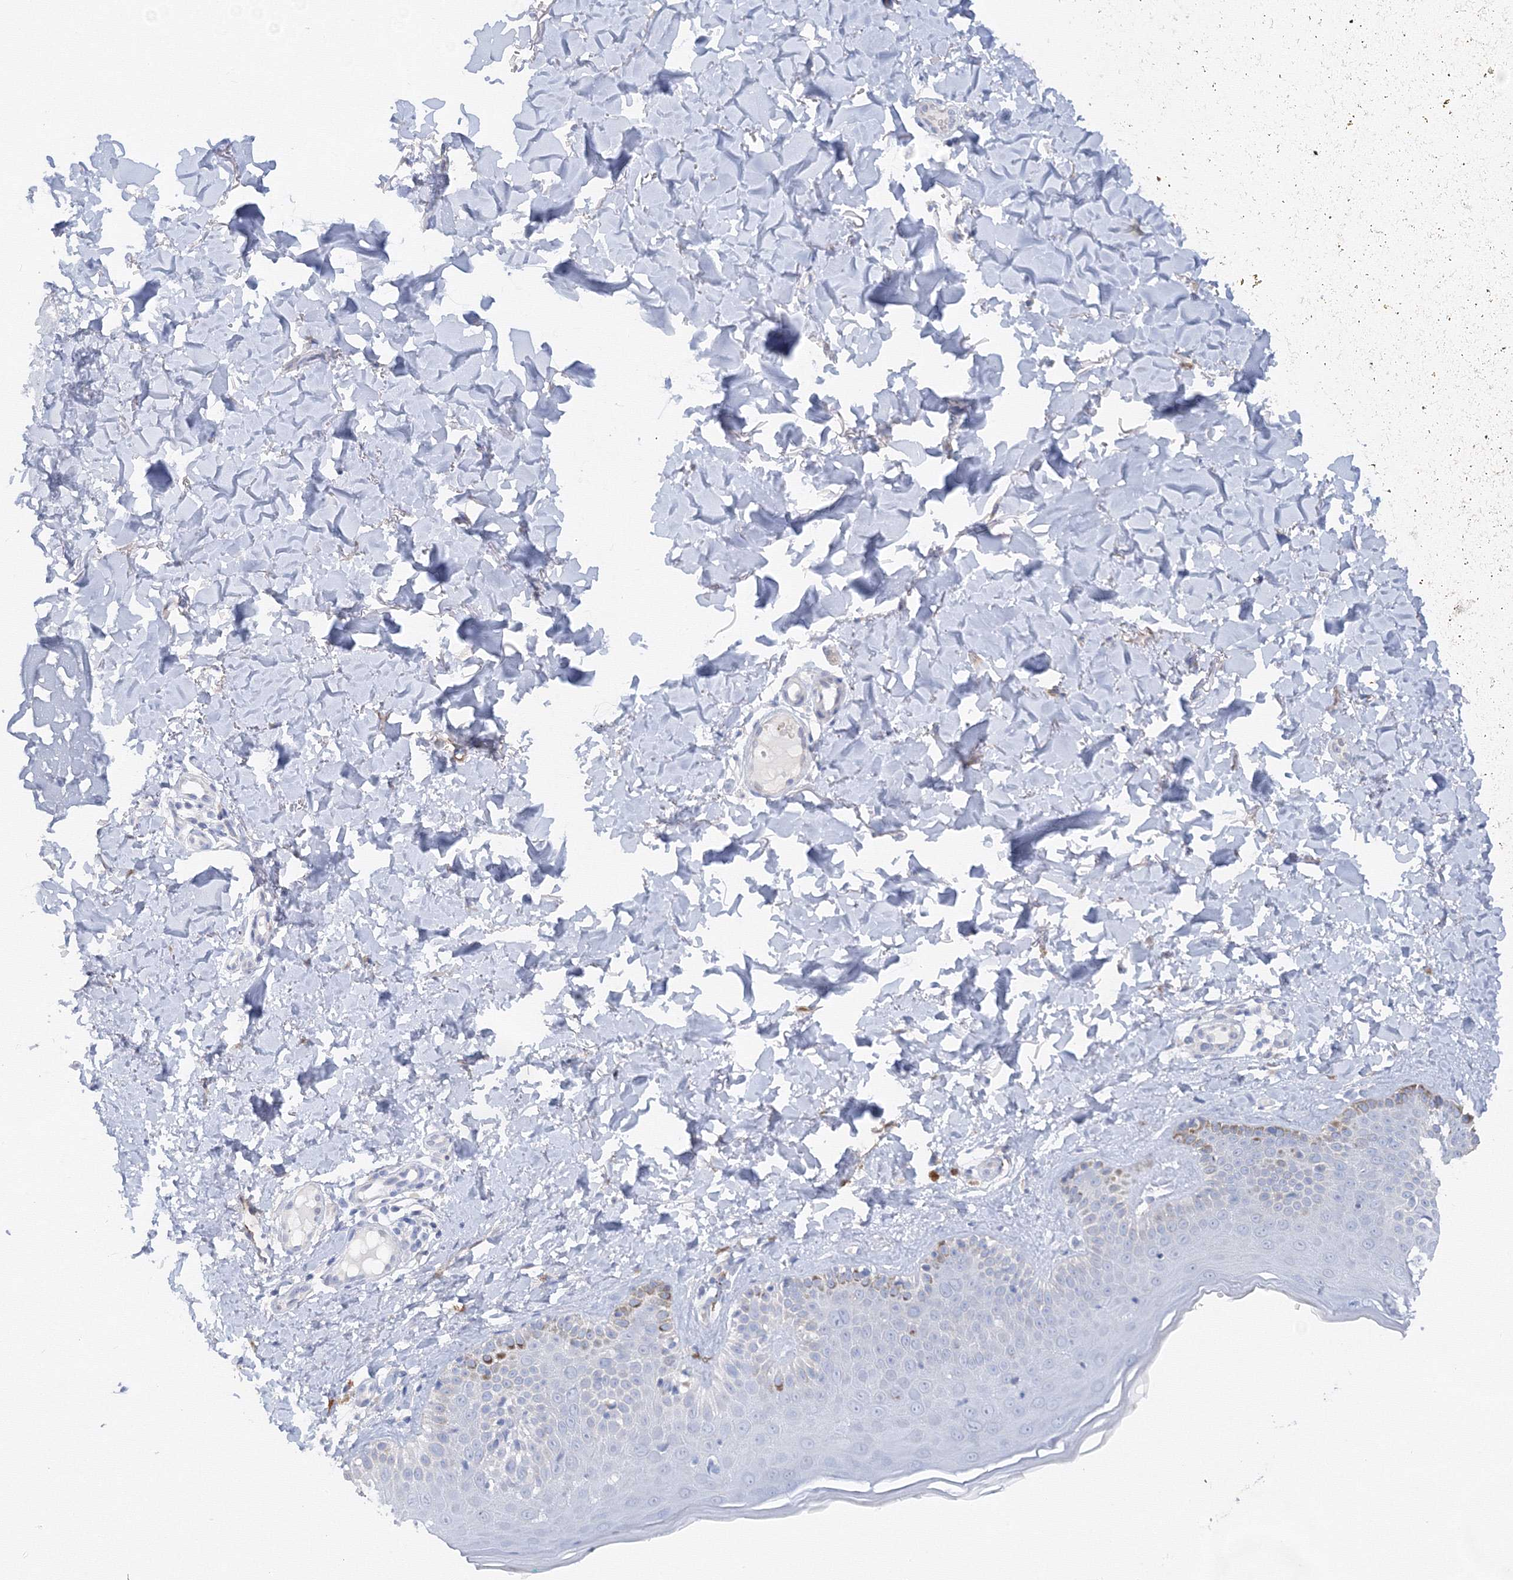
{"staining": {"intensity": "negative", "quantity": "none", "location": "none"}, "tissue": "skin", "cell_type": "Fibroblasts", "image_type": "normal", "snomed": [{"axis": "morphology", "description": "Normal tissue, NOS"}, {"axis": "topography", "description": "Skin"}], "caption": "This image is of normal skin stained with IHC to label a protein in brown with the nuclei are counter-stained blue. There is no staining in fibroblasts.", "gene": "TAMM41", "patient": {"sex": "male", "age": 52}}